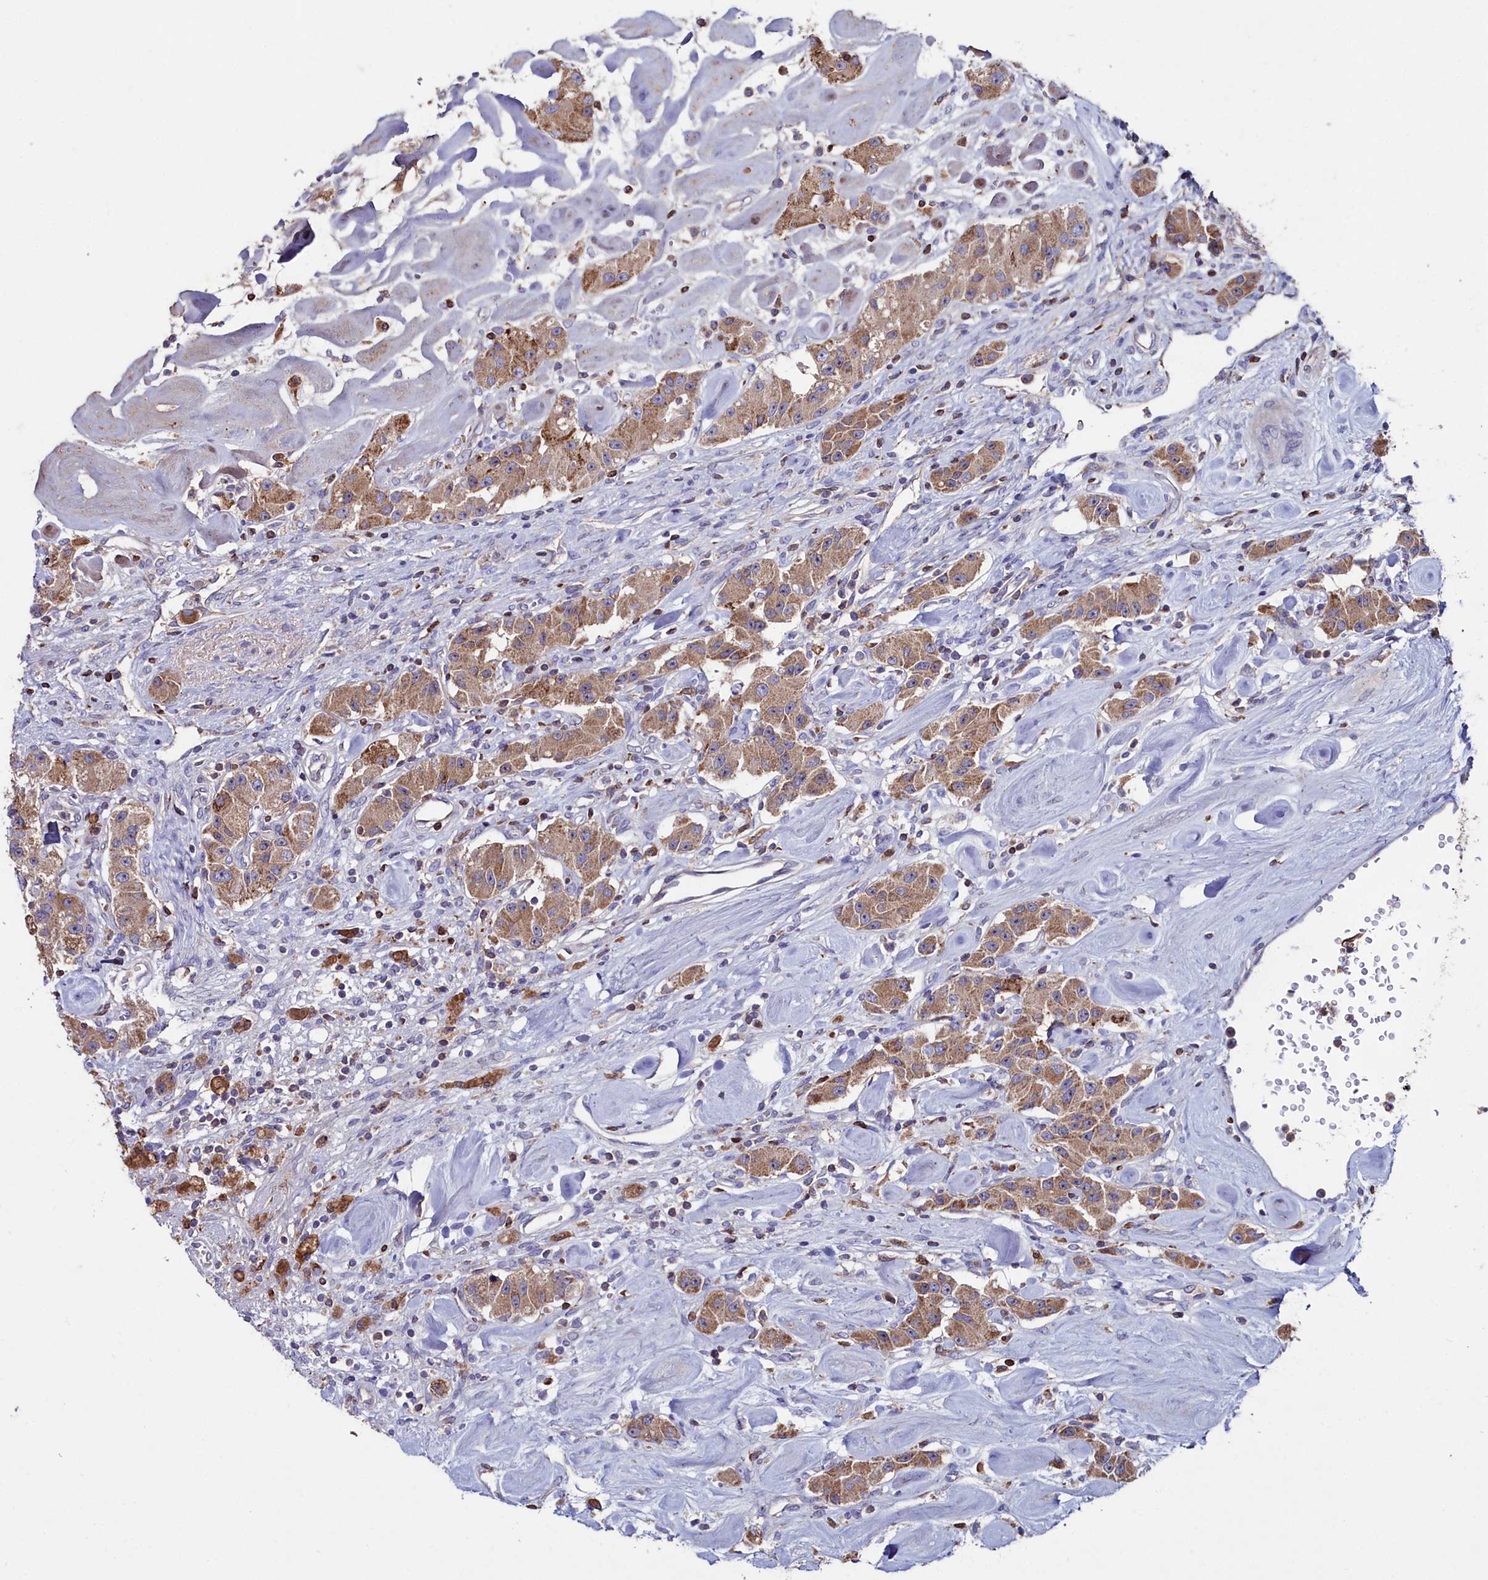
{"staining": {"intensity": "moderate", "quantity": ">75%", "location": "cytoplasmic/membranous"}, "tissue": "carcinoid", "cell_type": "Tumor cells", "image_type": "cancer", "snomed": [{"axis": "morphology", "description": "Carcinoid, malignant, NOS"}, {"axis": "topography", "description": "Pancreas"}], "caption": "Carcinoid (malignant) stained with immunohistochemistry displays moderate cytoplasmic/membranous expression in approximately >75% of tumor cells.", "gene": "AMBRA1", "patient": {"sex": "male", "age": 41}}